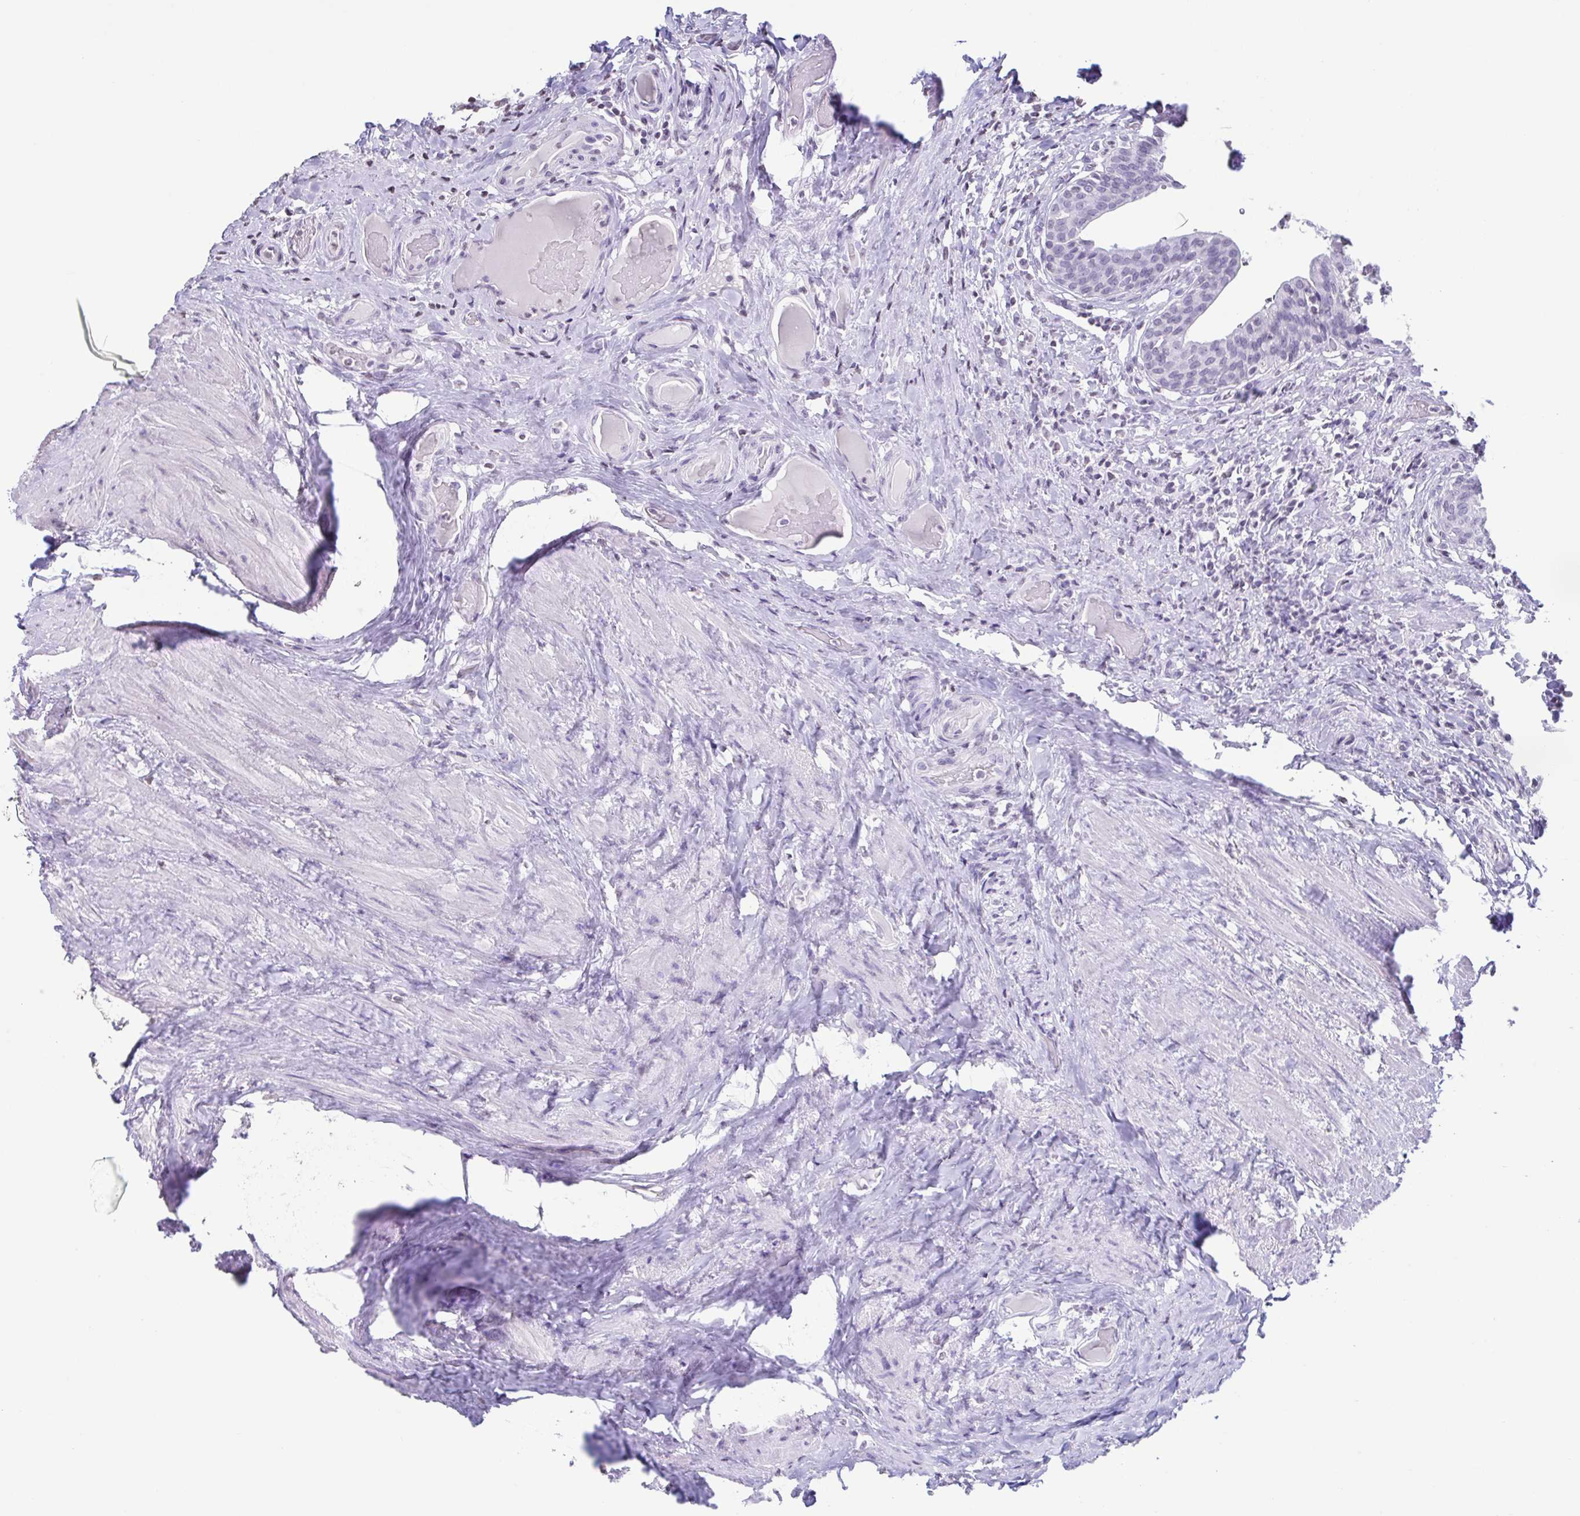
{"staining": {"intensity": "negative", "quantity": "none", "location": "none"}, "tissue": "urinary bladder", "cell_type": "Urothelial cells", "image_type": "normal", "snomed": [{"axis": "morphology", "description": "Normal tissue, NOS"}, {"axis": "topography", "description": "Urinary bladder"}, {"axis": "topography", "description": "Peripheral nerve tissue"}], "caption": "A high-resolution histopathology image shows immunohistochemistry (IHC) staining of benign urinary bladder, which exhibits no significant positivity in urothelial cells. (Brightfield microscopy of DAB (3,3'-diaminobenzidine) immunohistochemistry at high magnification).", "gene": "VCX2", "patient": {"sex": "male", "age": 66}}